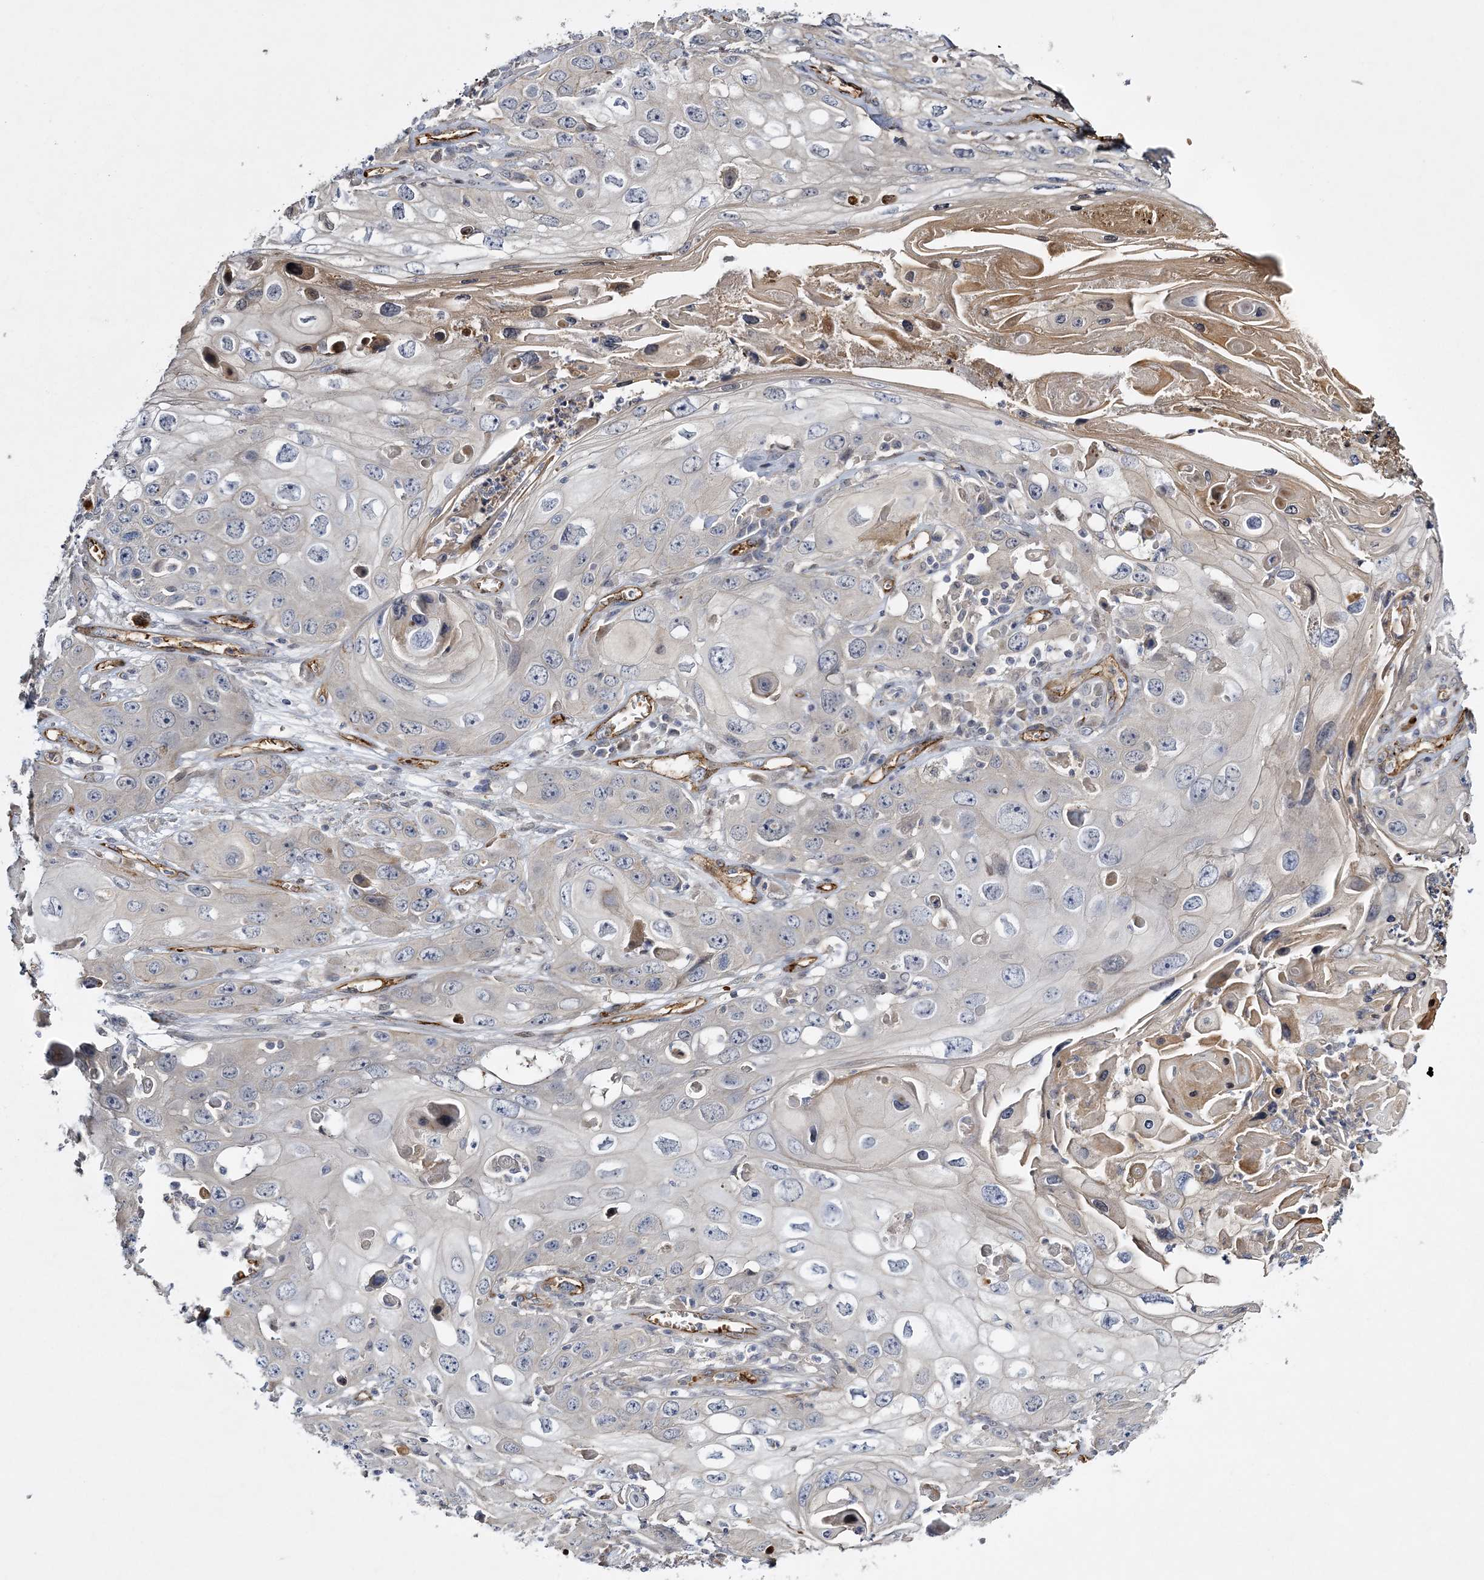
{"staining": {"intensity": "negative", "quantity": "none", "location": "none"}, "tissue": "skin cancer", "cell_type": "Tumor cells", "image_type": "cancer", "snomed": [{"axis": "morphology", "description": "Squamous cell carcinoma, NOS"}, {"axis": "topography", "description": "Skin"}], "caption": "Skin cancer was stained to show a protein in brown. There is no significant expression in tumor cells.", "gene": "CALN1", "patient": {"sex": "male", "age": 55}}